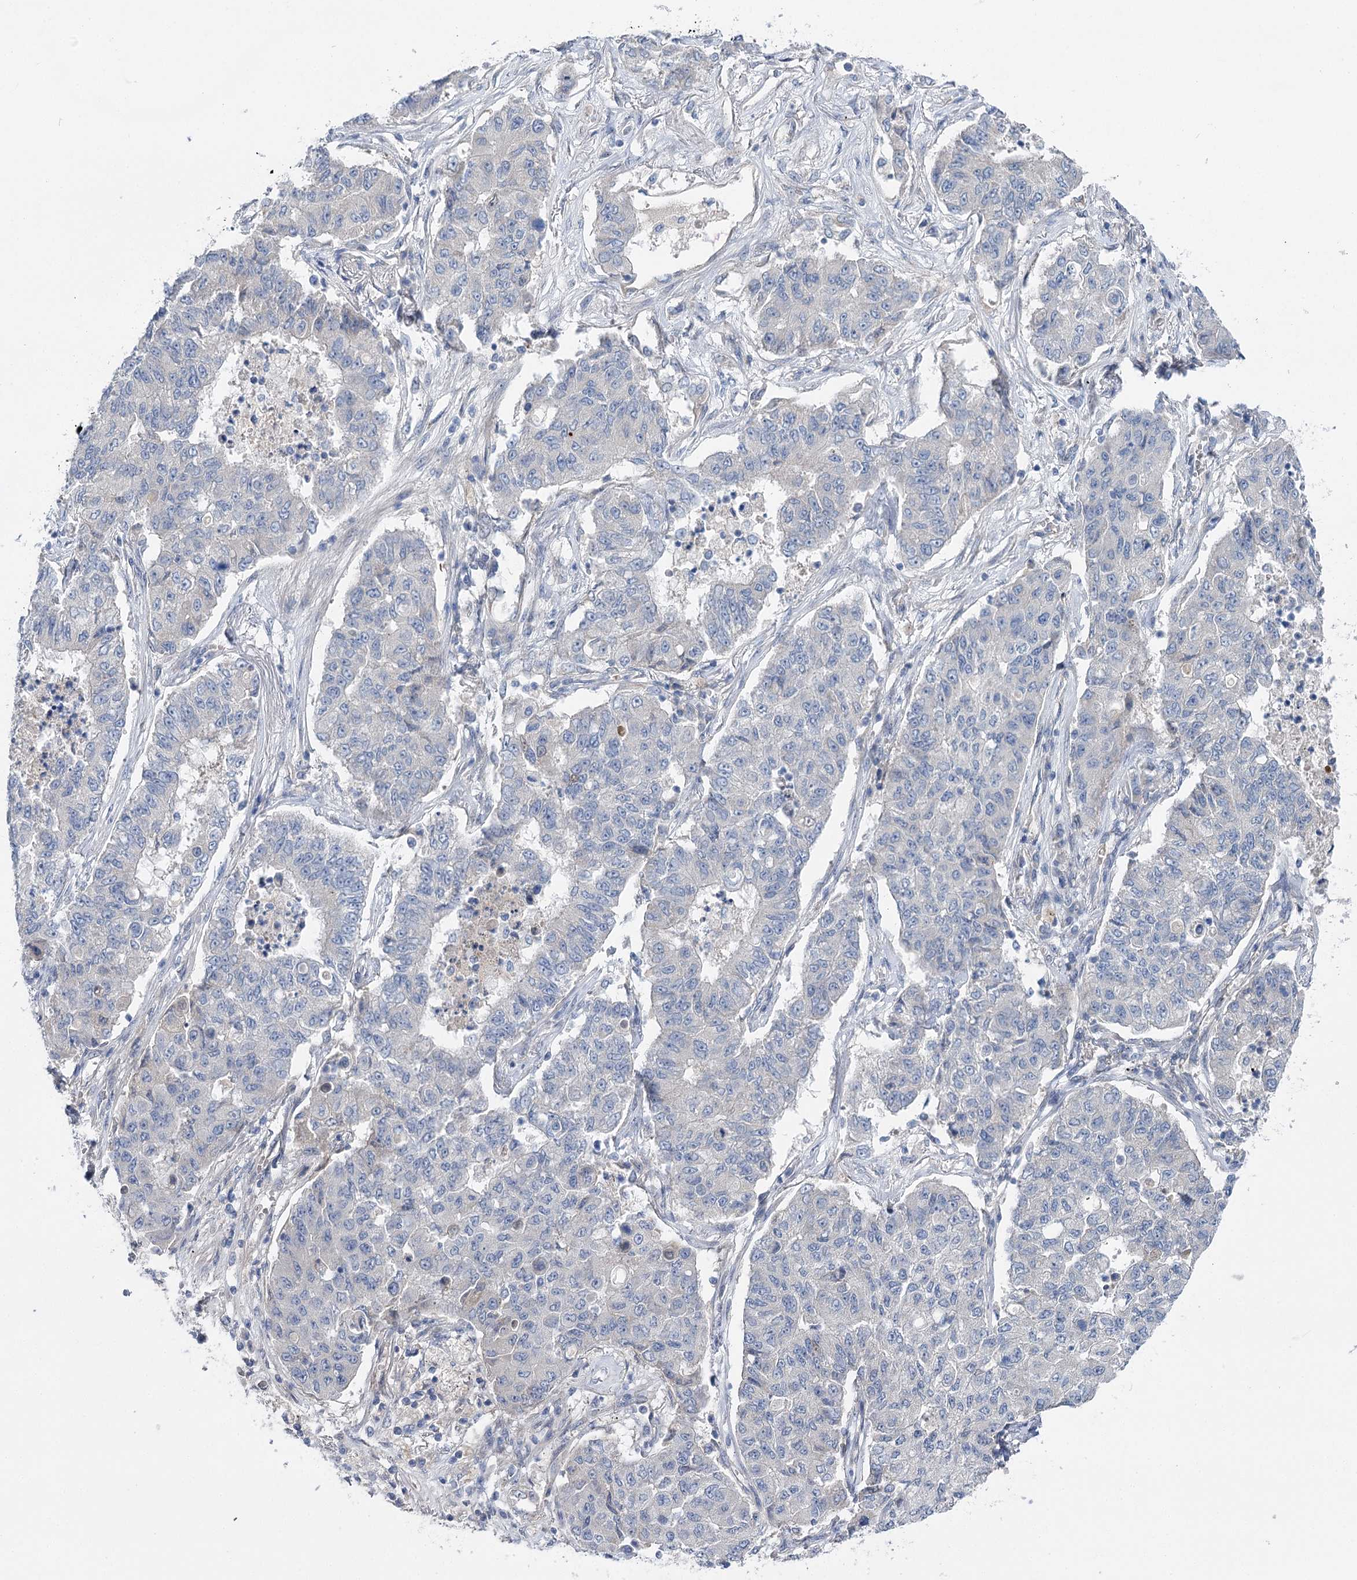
{"staining": {"intensity": "negative", "quantity": "none", "location": "none"}, "tissue": "lung cancer", "cell_type": "Tumor cells", "image_type": "cancer", "snomed": [{"axis": "morphology", "description": "Squamous cell carcinoma, NOS"}, {"axis": "topography", "description": "Lung"}], "caption": "The histopathology image demonstrates no staining of tumor cells in lung cancer.", "gene": "LRRC14B", "patient": {"sex": "male", "age": 74}}